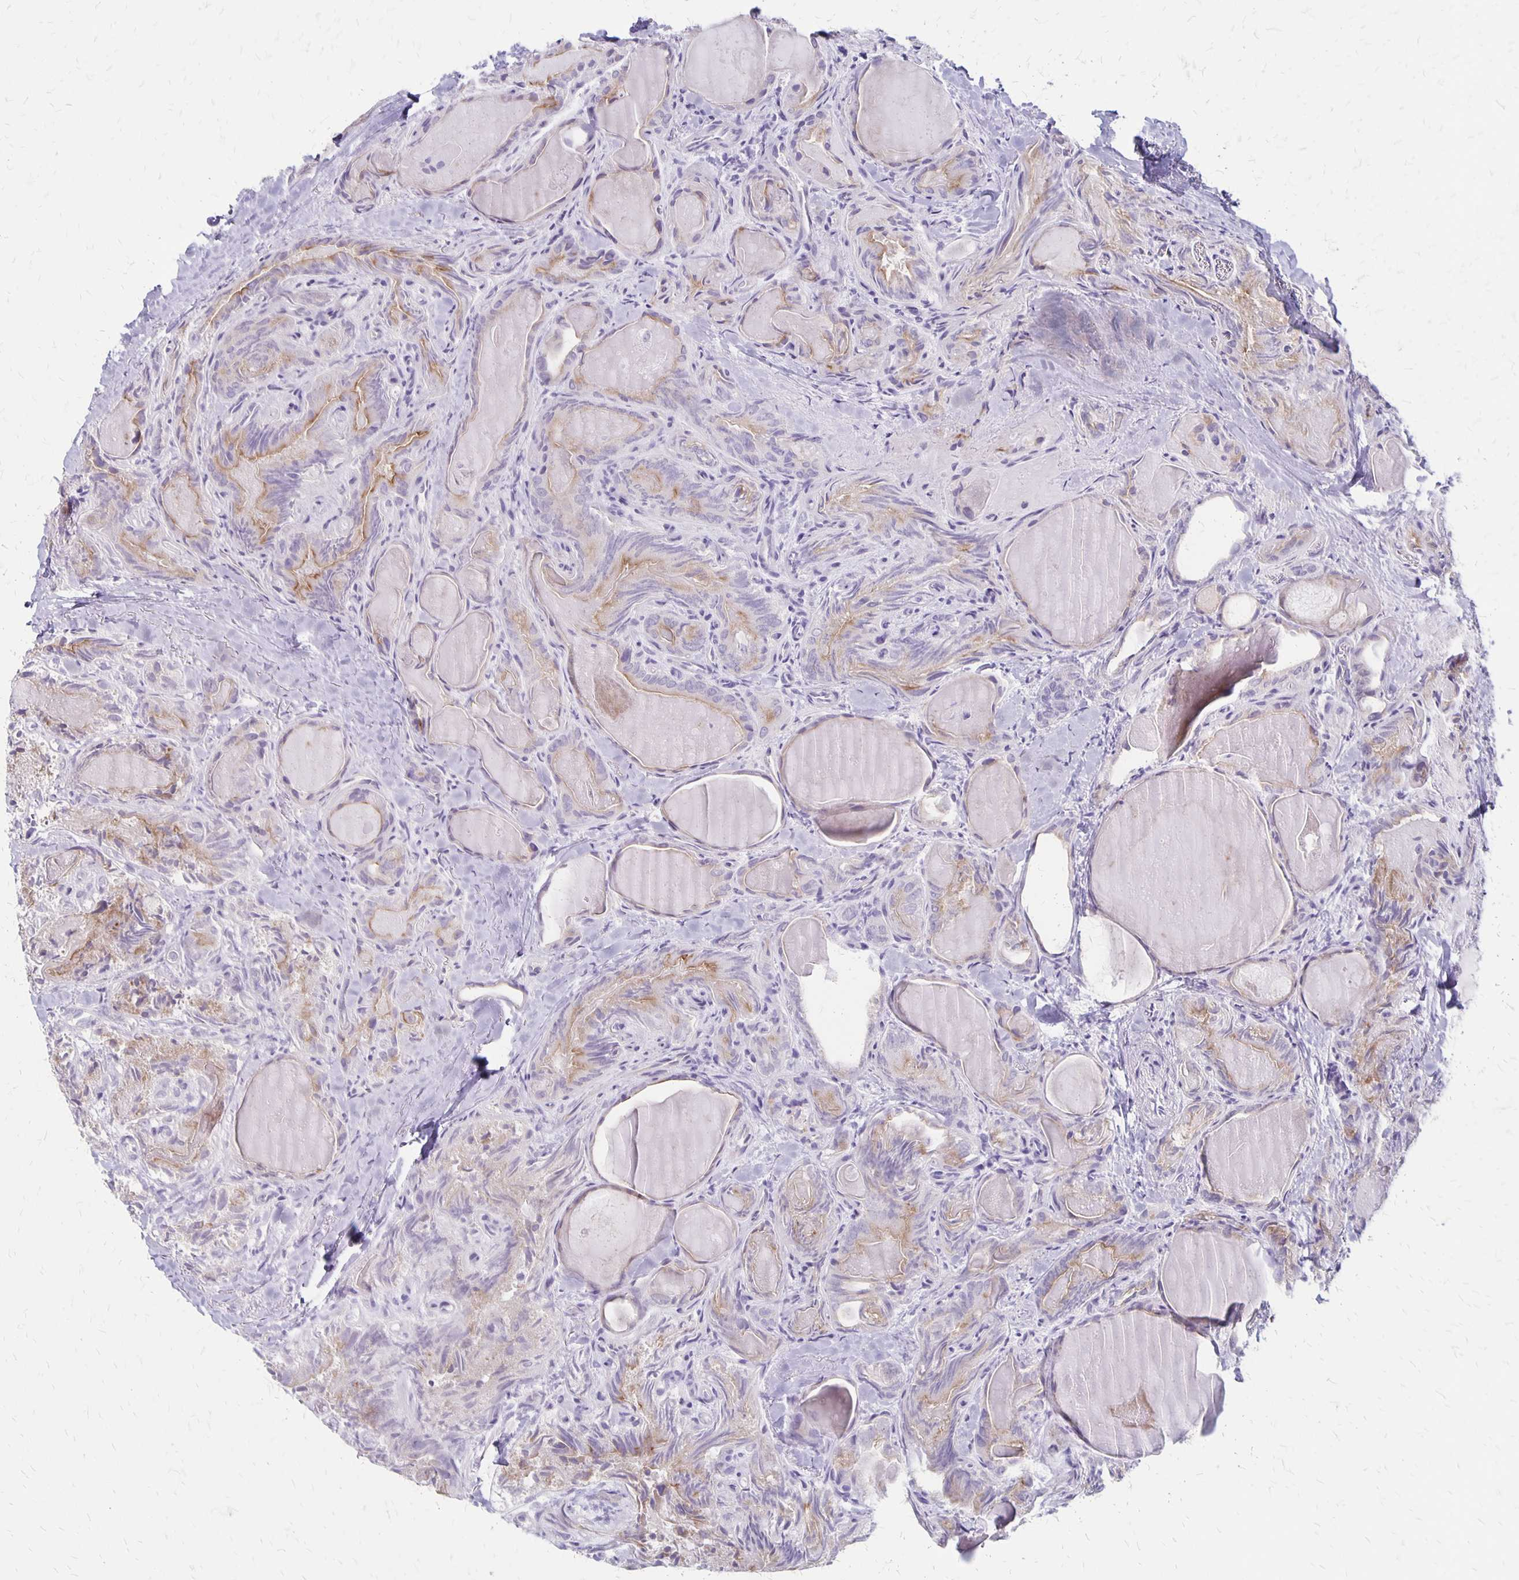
{"staining": {"intensity": "weak", "quantity": "<25%", "location": "cytoplasmic/membranous"}, "tissue": "thyroid cancer", "cell_type": "Tumor cells", "image_type": "cancer", "snomed": [{"axis": "morphology", "description": "Papillary adenocarcinoma, NOS"}, {"axis": "topography", "description": "Thyroid gland"}], "caption": "Image shows no significant protein staining in tumor cells of thyroid cancer.", "gene": "HOMER1", "patient": {"sex": "female", "age": 75}}